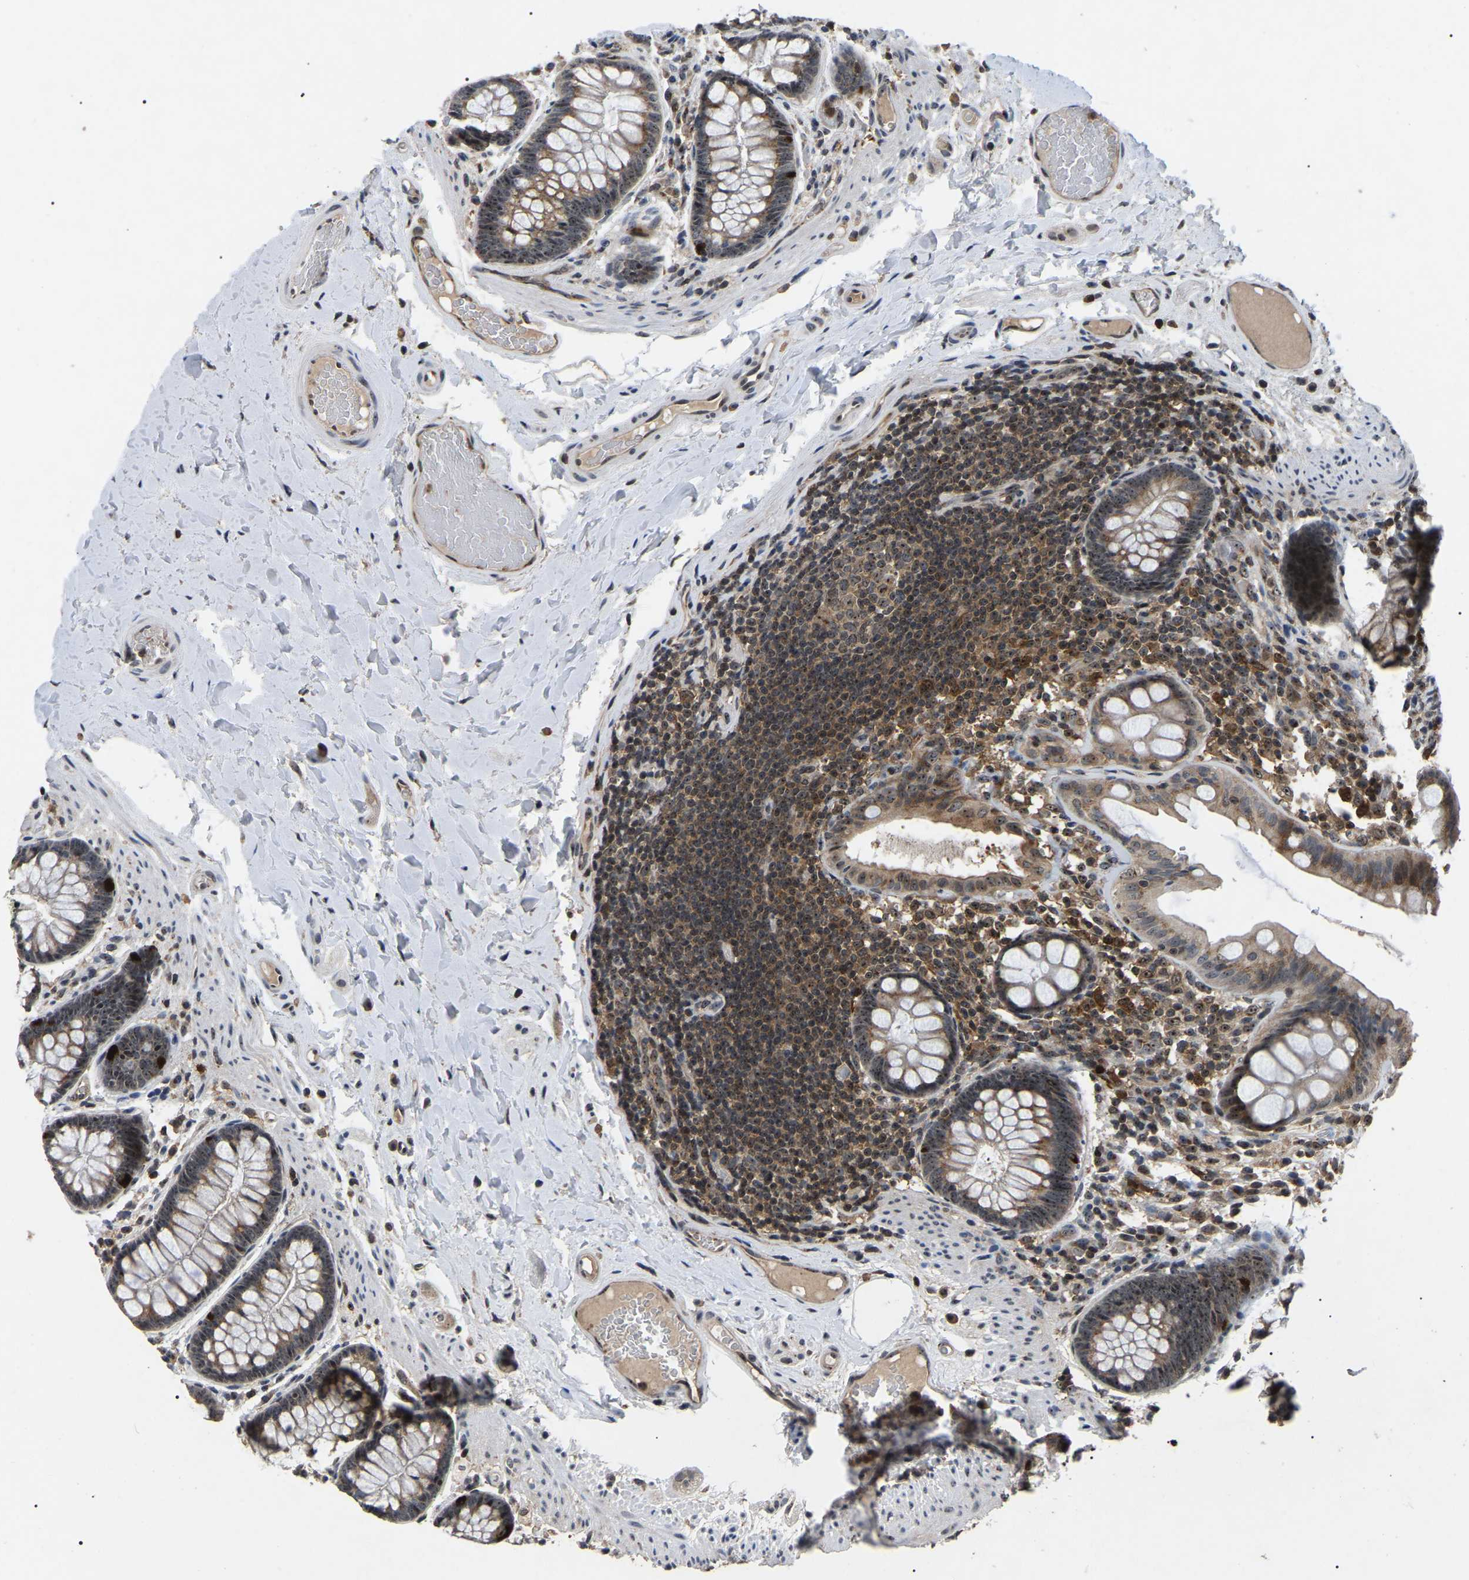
{"staining": {"intensity": "weak", "quantity": ">75%", "location": "cytoplasmic/membranous,nuclear"}, "tissue": "colon", "cell_type": "Endothelial cells", "image_type": "normal", "snomed": [{"axis": "morphology", "description": "Normal tissue, NOS"}, {"axis": "topography", "description": "Colon"}], "caption": "Immunohistochemistry photomicrograph of normal colon: human colon stained using immunohistochemistry (IHC) reveals low levels of weak protein expression localized specifically in the cytoplasmic/membranous,nuclear of endothelial cells, appearing as a cytoplasmic/membranous,nuclear brown color.", "gene": "RBM28", "patient": {"sex": "female", "age": 56}}